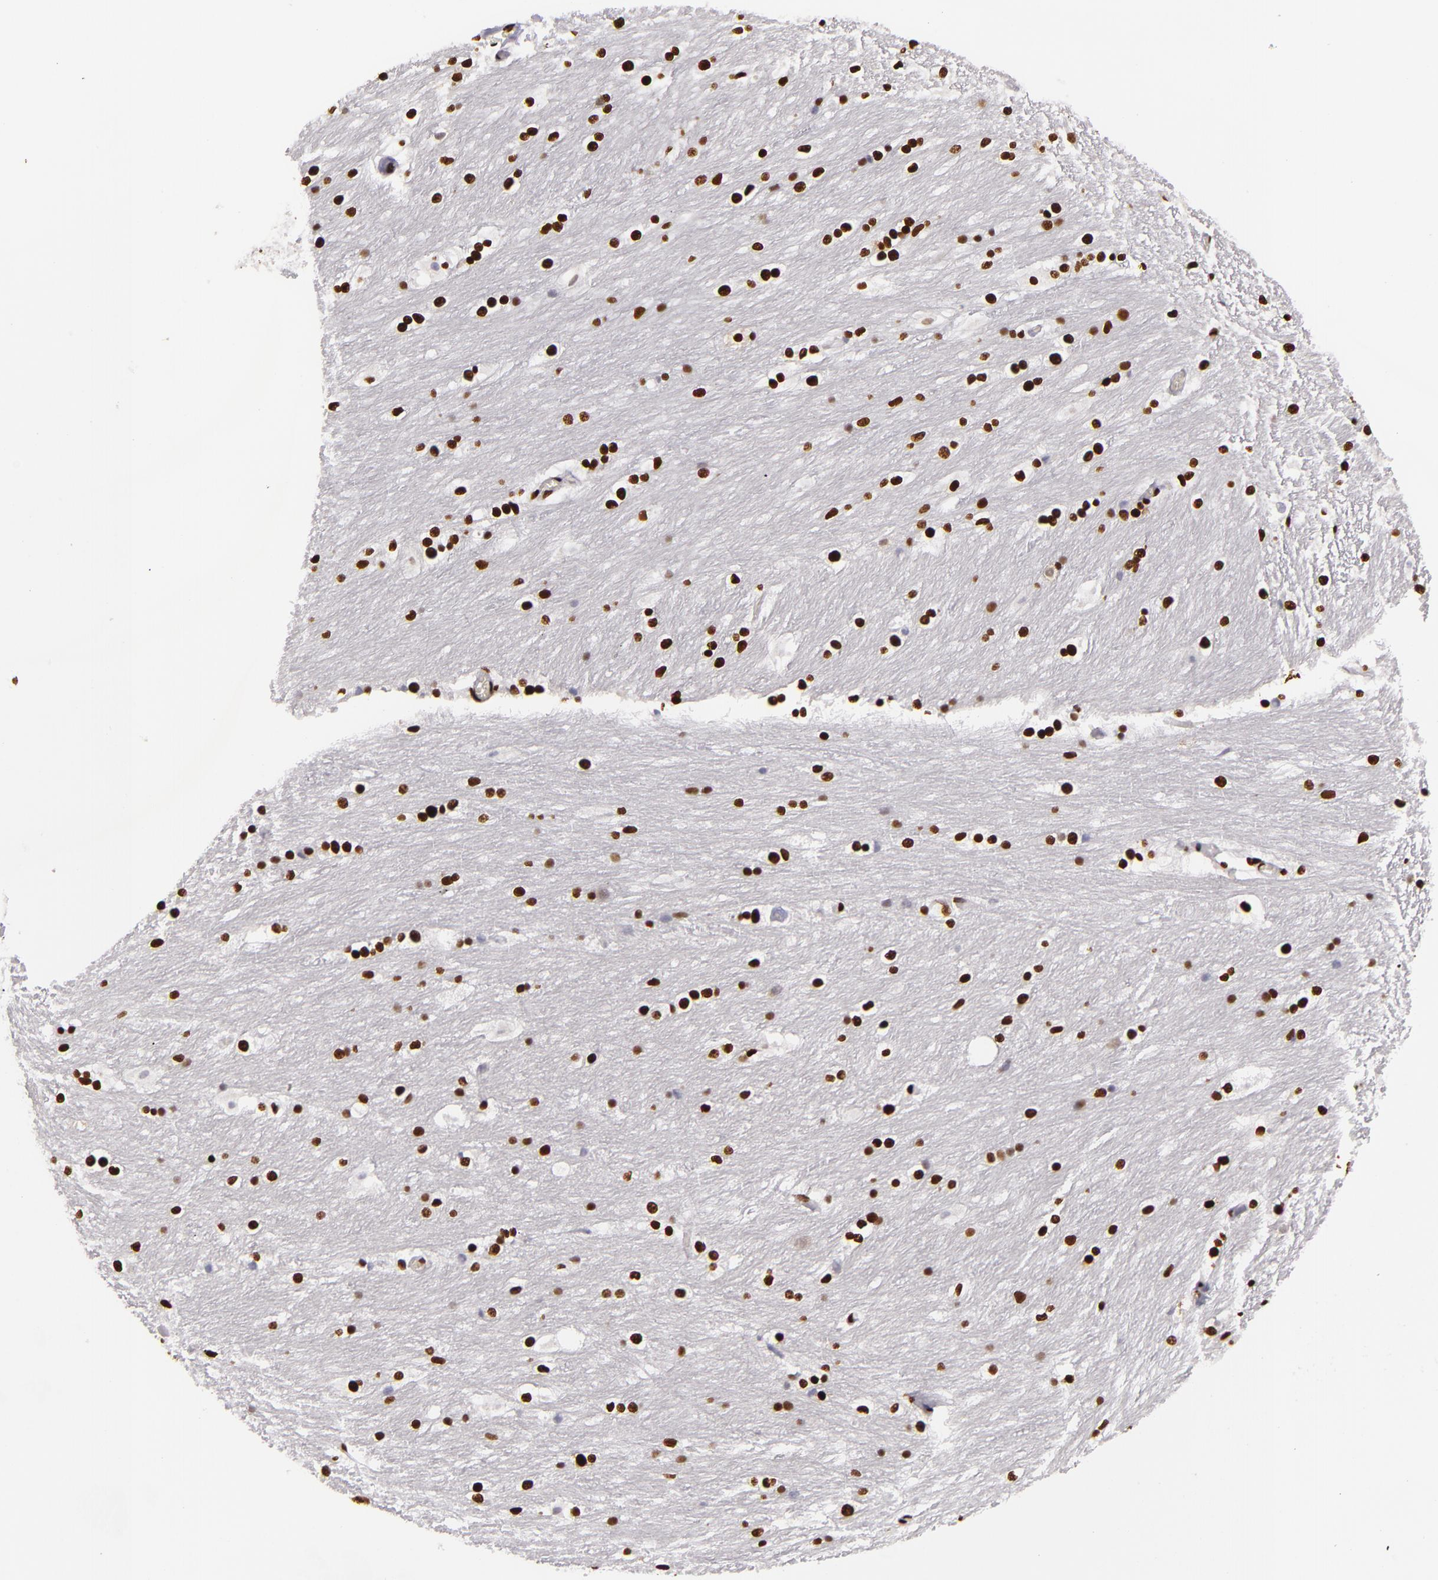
{"staining": {"intensity": "strong", "quantity": ">75%", "location": "nuclear"}, "tissue": "caudate", "cell_type": "Glial cells", "image_type": "normal", "snomed": [{"axis": "morphology", "description": "Normal tissue, NOS"}, {"axis": "topography", "description": "Lateral ventricle wall"}], "caption": "A high amount of strong nuclear positivity is identified in approximately >75% of glial cells in normal caudate. (IHC, brightfield microscopy, high magnification).", "gene": "SAFB", "patient": {"sex": "female", "age": 19}}